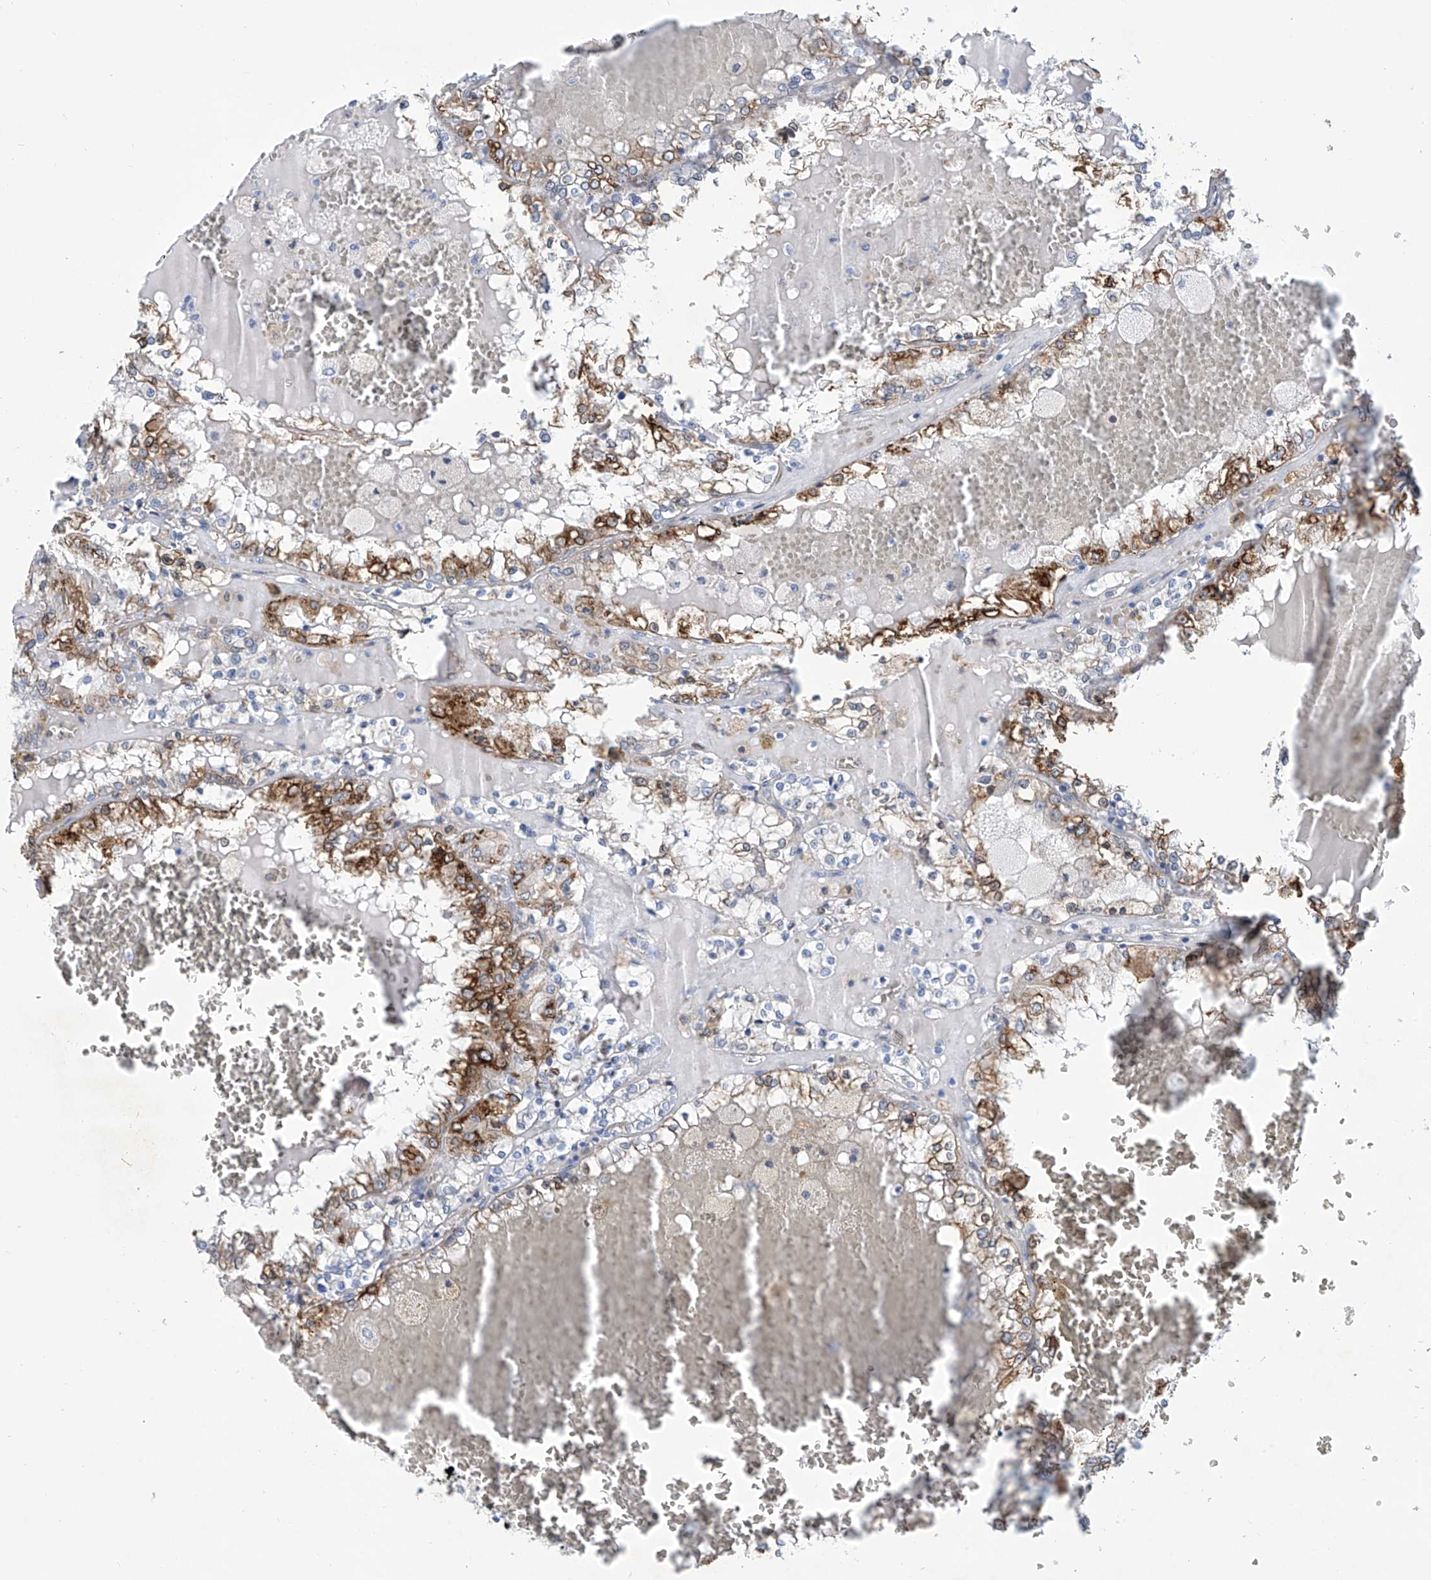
{"staining": {"intensity": "strong", "quantity": "25%-75%", "location": "cytoplasmic/membranous"}, "tissue": "renal cancer", "cell_type": "Tumor cells", "image_type": "cancer", "snomed": [{"axis": "morphology", "description": "Adenocarcinoma, NOS"}, {"axis": "topography", "description": "Kidney"}], "caption": "The immunohistochemical stain shows strong cytoplasmic/membranous positivity in tumor cells of adenocarcinoma (renal) tissue.", "gene": "TNN", "patient": {"sex": "female", "age": 56}}